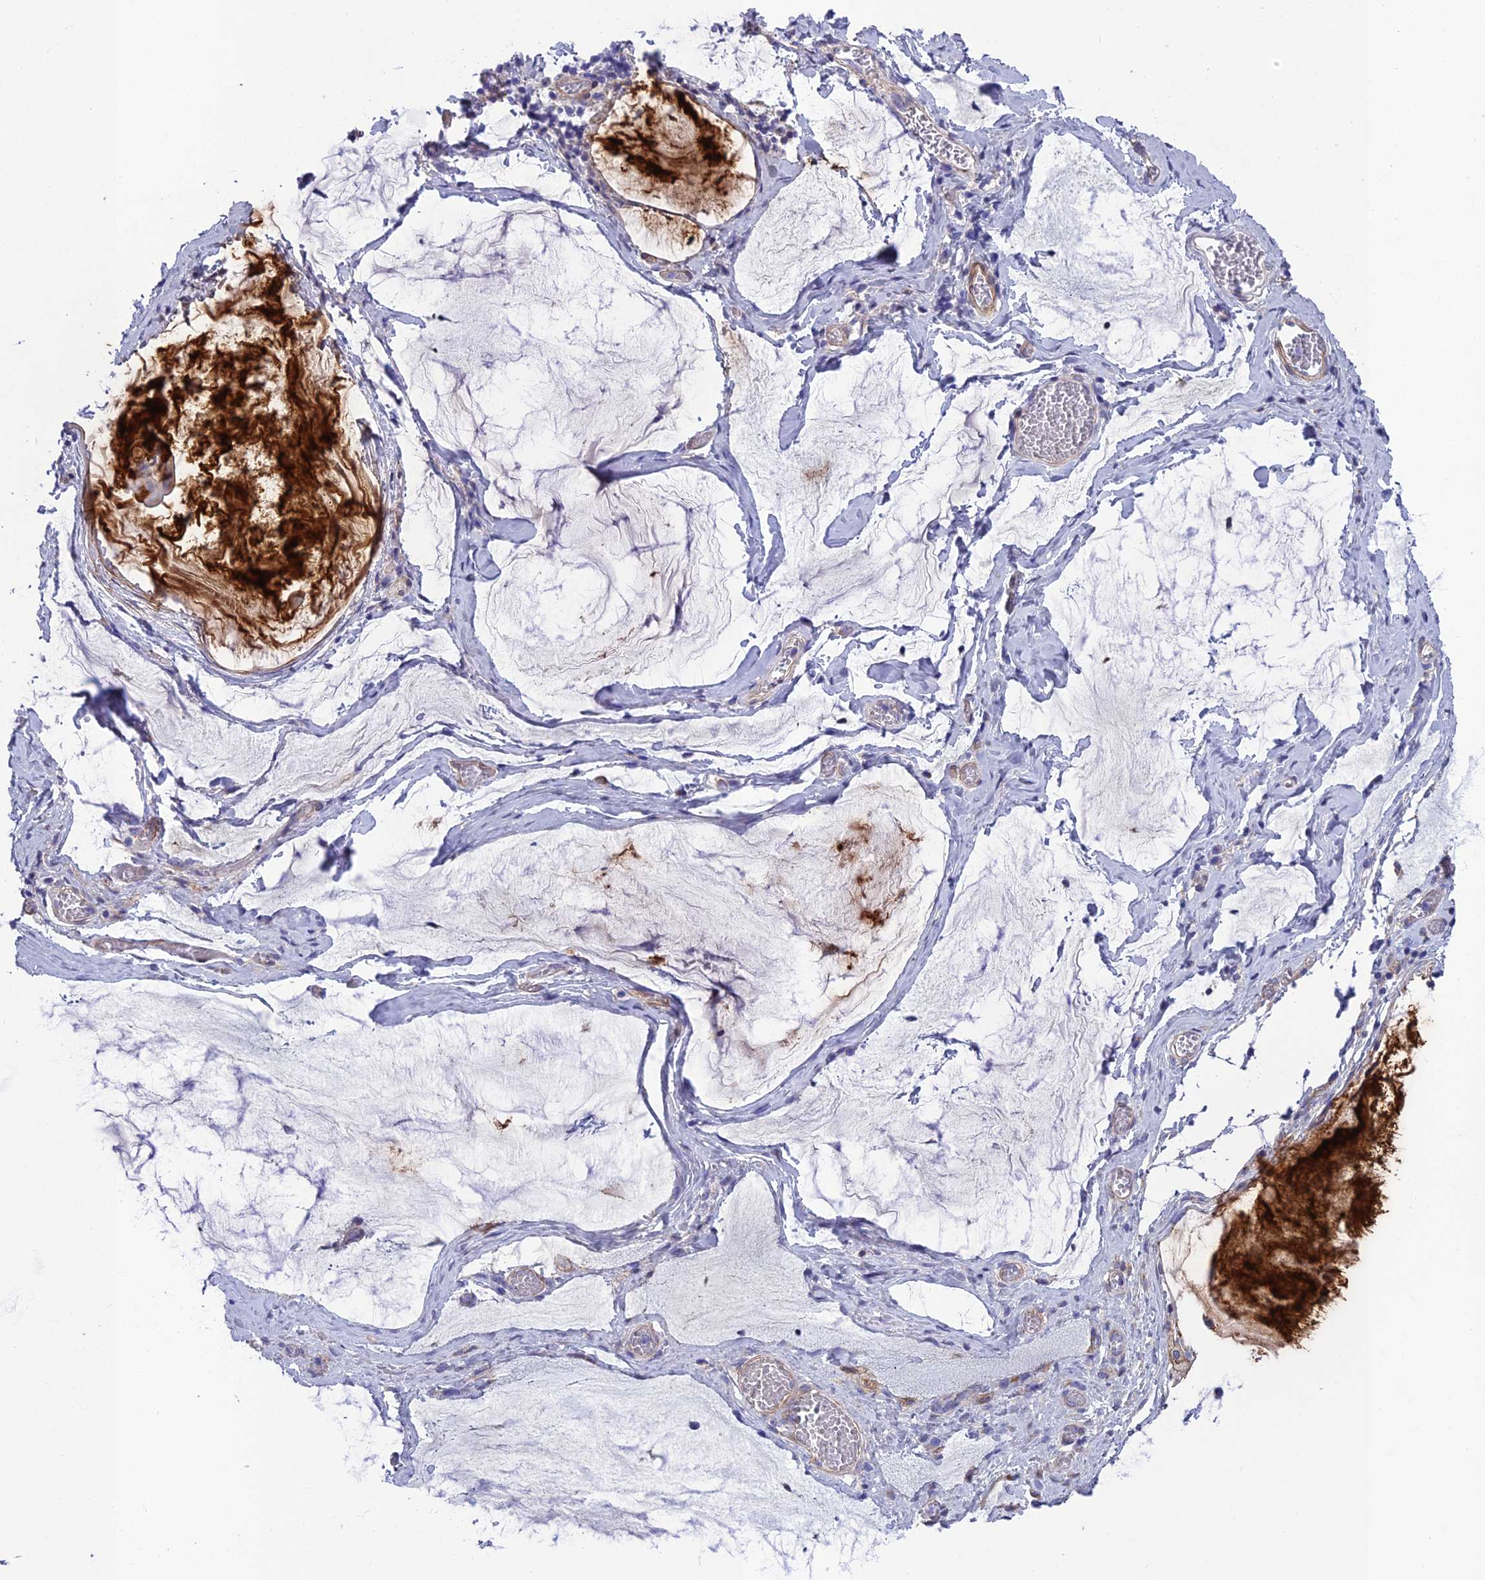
{"staining": {"intensity": "strong", "quantity": "<25%", "location": "cytoplasmic/membranous"}, "tissue": "ovarian cancer", "cell_type": "Tumor cells", "image_type": "cancer", "snomed": [{"axis": "morphology", "description": "Cystadenocarcinoma, mucinous, NOS"}, {"axis": "topography", "description": "Ovary"}], "caption": "Immunohistochemistry of mucinous cystadenocarcinoma (ovarian) exhibits medium levels of strong cytoplasmic/membranous staining in about <25% of tumor cells.", "gene": "TNS1", "patient": {"sex": "female", "age": 73}}